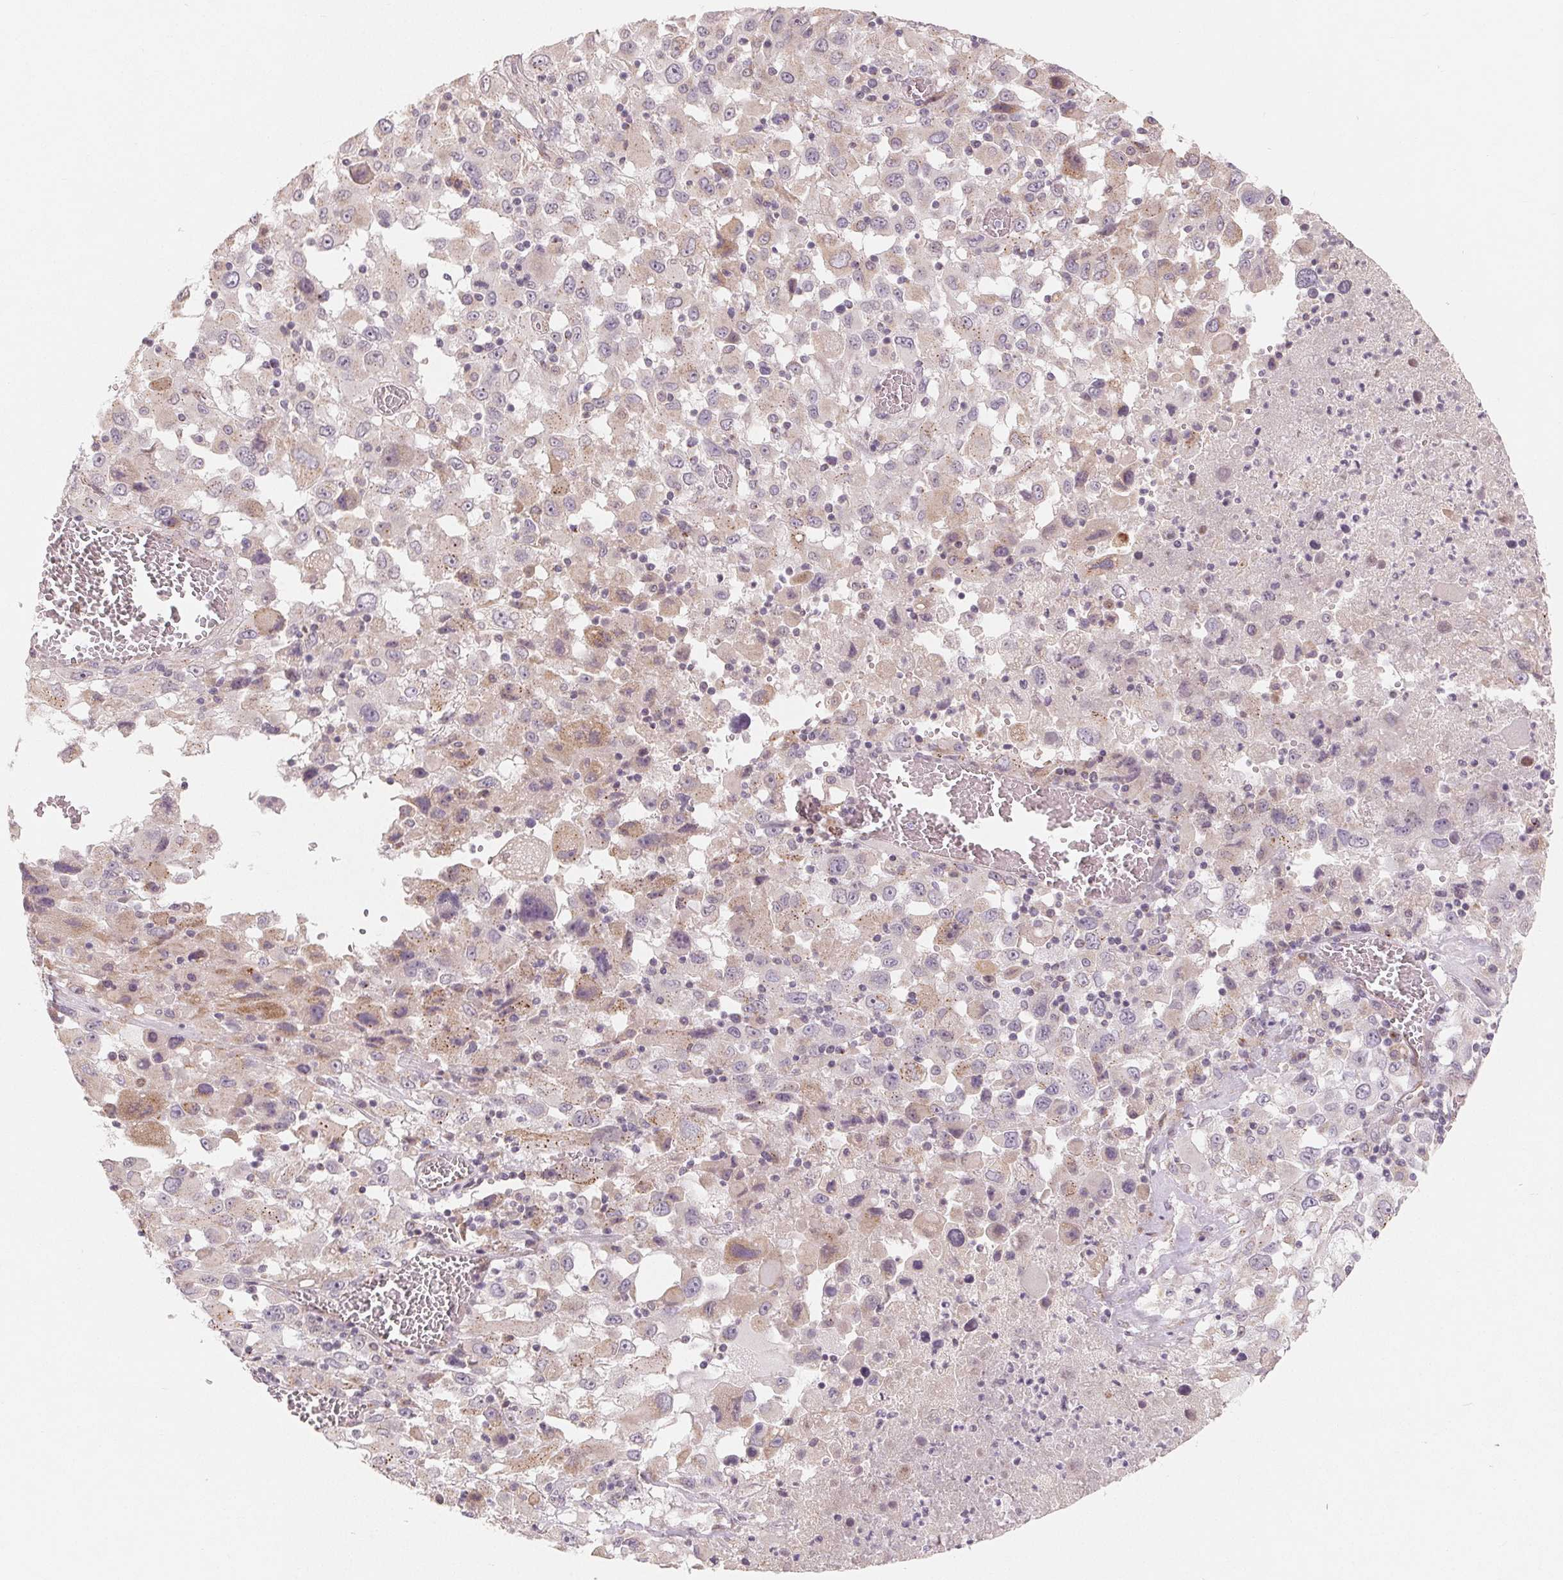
{"staining": {"intensity": "negative", "quantity": "none", "location": "none"}, "tissue": "melanoma", "cell_type": "Tumor cells", "image_type": "cancer", "snomed": [{"axis": "morphology", "description": "Malignant melanoma, Metastatic site"}, {"axis": "topography", "description": "Soft tissue"}], "caption": "Tumor cells are negative for protein expression in human malignant melanoma (metastatic site).", "gene": "TMSB15B", "patient": {"sex": "male", "age": 50}}